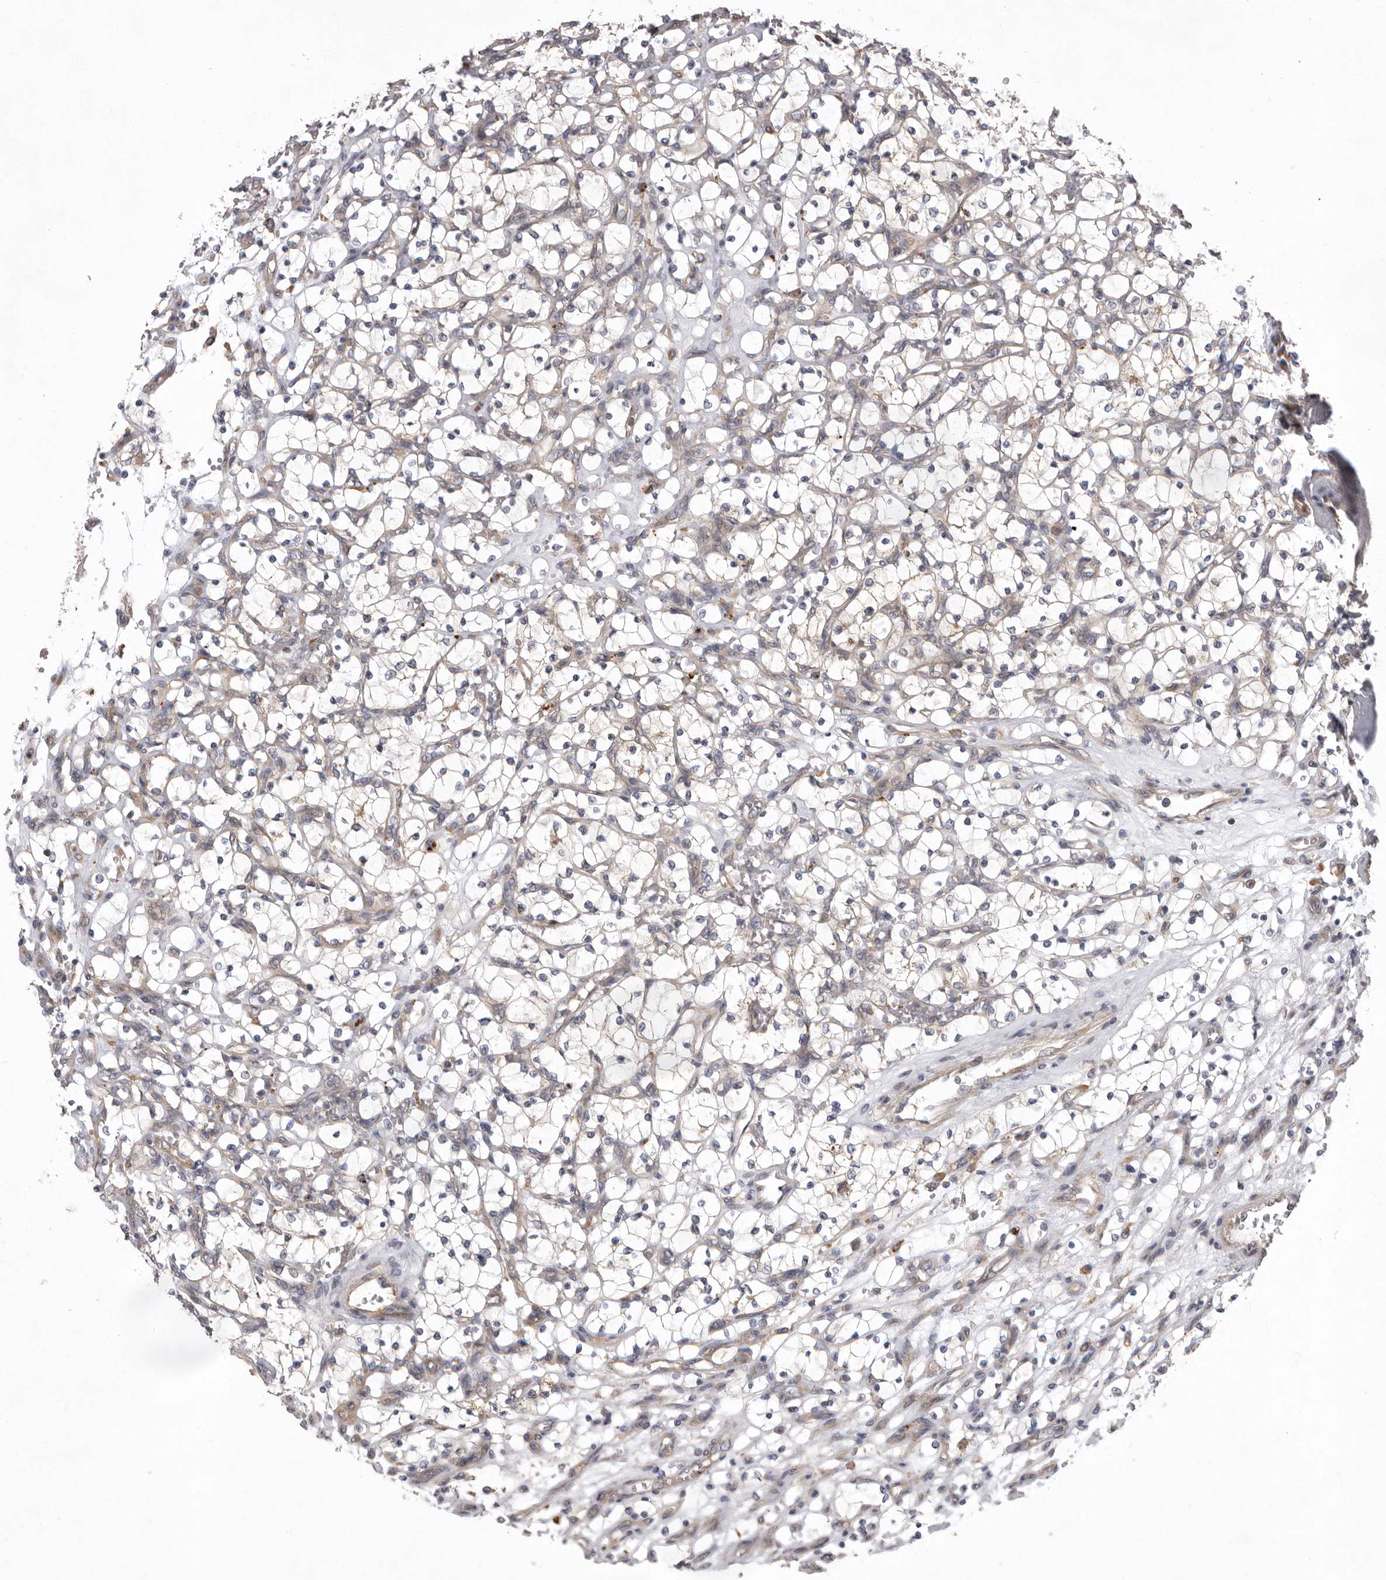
{"staining": {"intensity": "negative", "quantity": "none", "location": "none"}, "tissue": "renal cancer", "cell_type": "Tumor cells", "image_type": "cancer", "snomed": [{"axis": "morphology", "description": "Adenocarcinoma, NOS"}, {"axis": "topography", "description": "Kidney"}], "caption": "This is an immunohistochemistry image of renal cancer (adenocarcinoma). There is no staining in tumor cells.", "gene": "WDR47", "patient": {"sex": "female", "age": 69}}